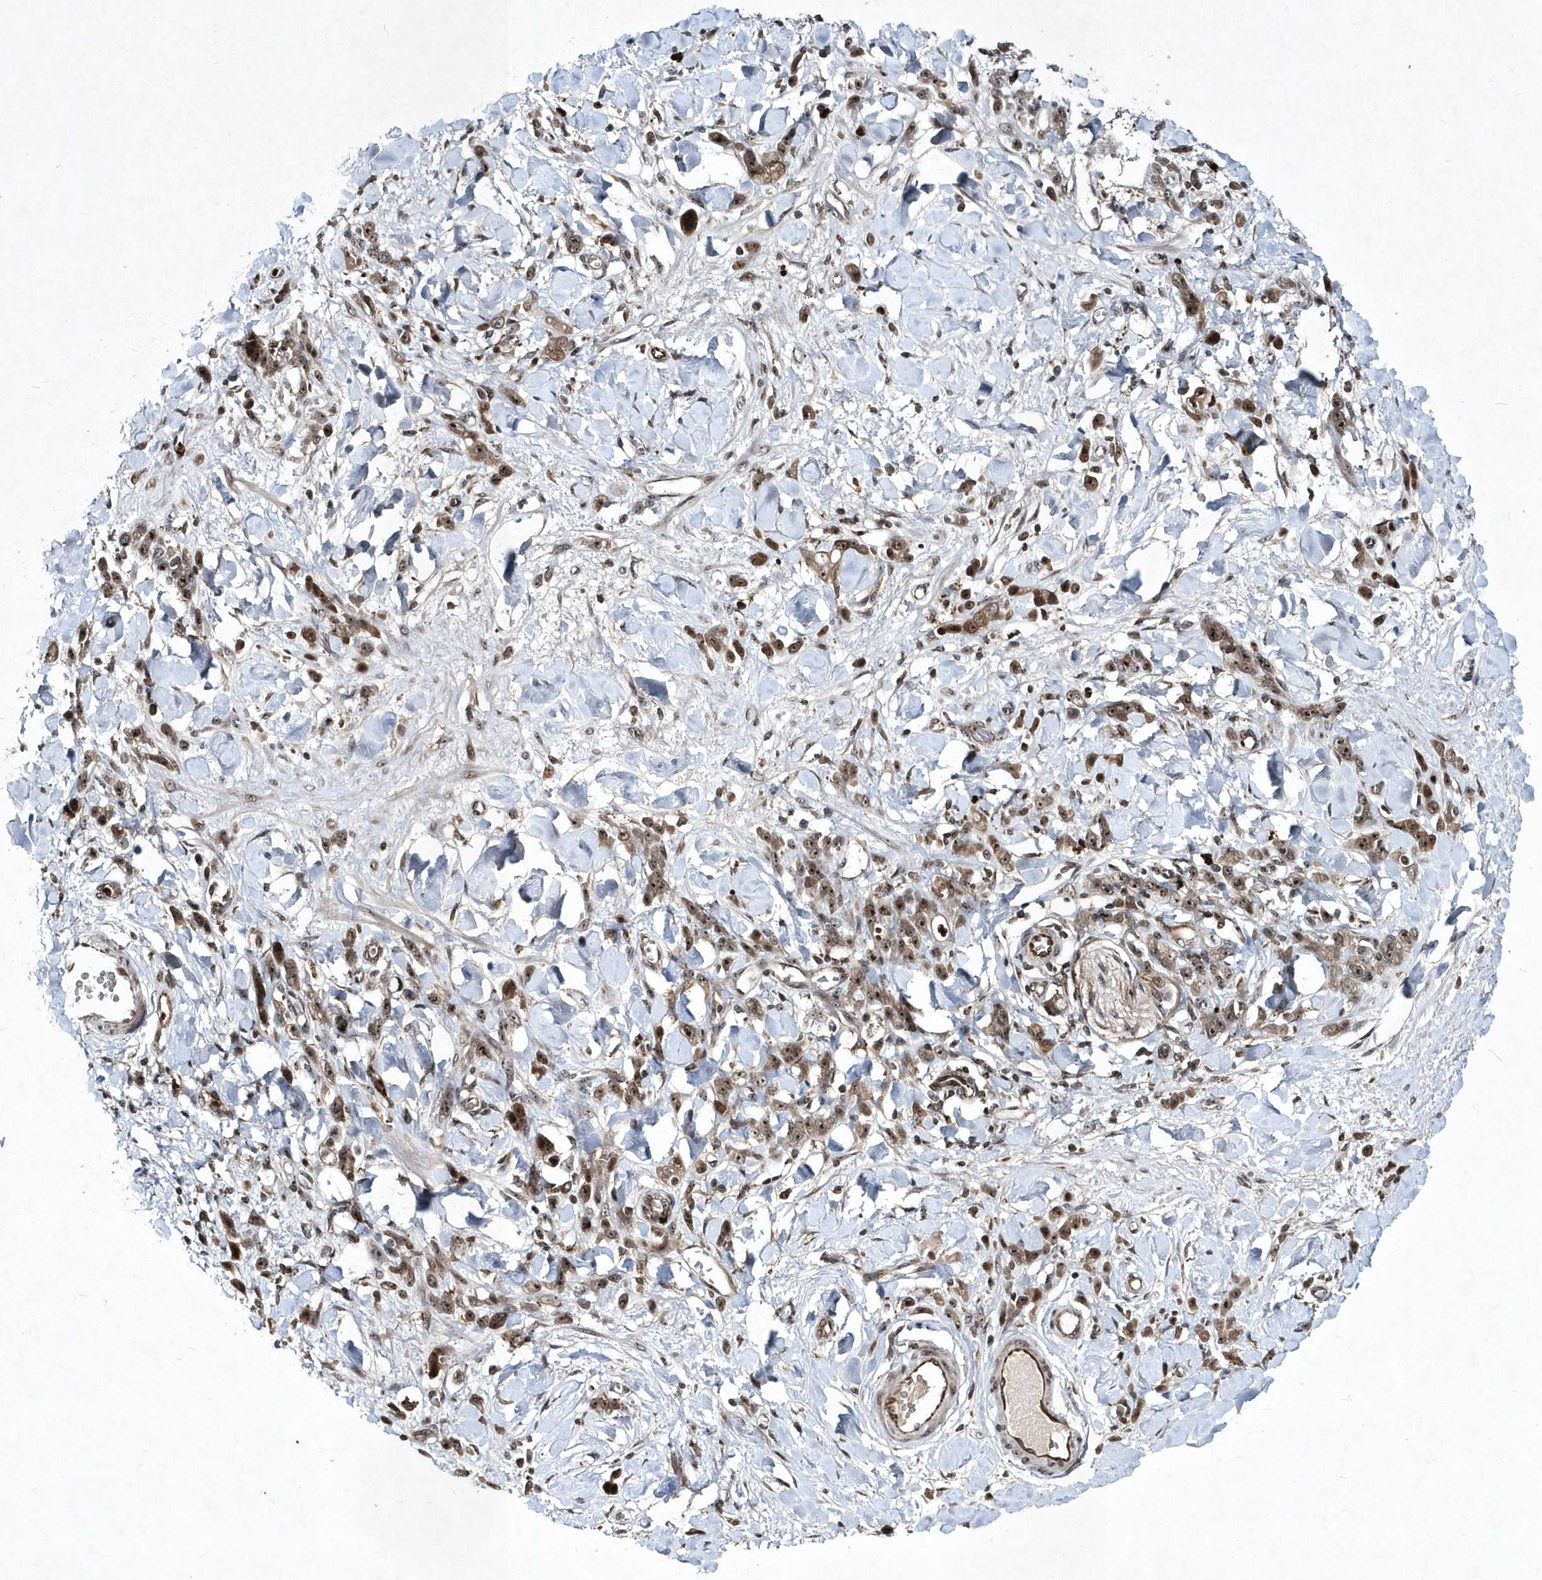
{"staining": {"intensity": "moderate", "quantity": ">75%", "location": "cytoplasmic/membranous,nuclear"}, "tissue": "stomach cancer", "cell_type": "Tumor cells", "image_type": "cancer", "snomed": [{"axis": "morphology", "description": "Normal tissue, NOS"}, {"axis": "morphology", "description": "Adenocarcinoma, NOS"}, {"axis": "topography", "description": "Stomach"}], "caption": "Stomach cancer (adenocarcinoma) was stained to show a protein in brown. There is medium levels of moderate cytoplasmic/membranous and nuclear expression in about >75% of tumor cells. Immunohistochemistry (ihc) stains the protein in brown and the nuclei are stained blue.", "gene": "SOWAHB", "patient": {"sex": "male", "age": 82}}